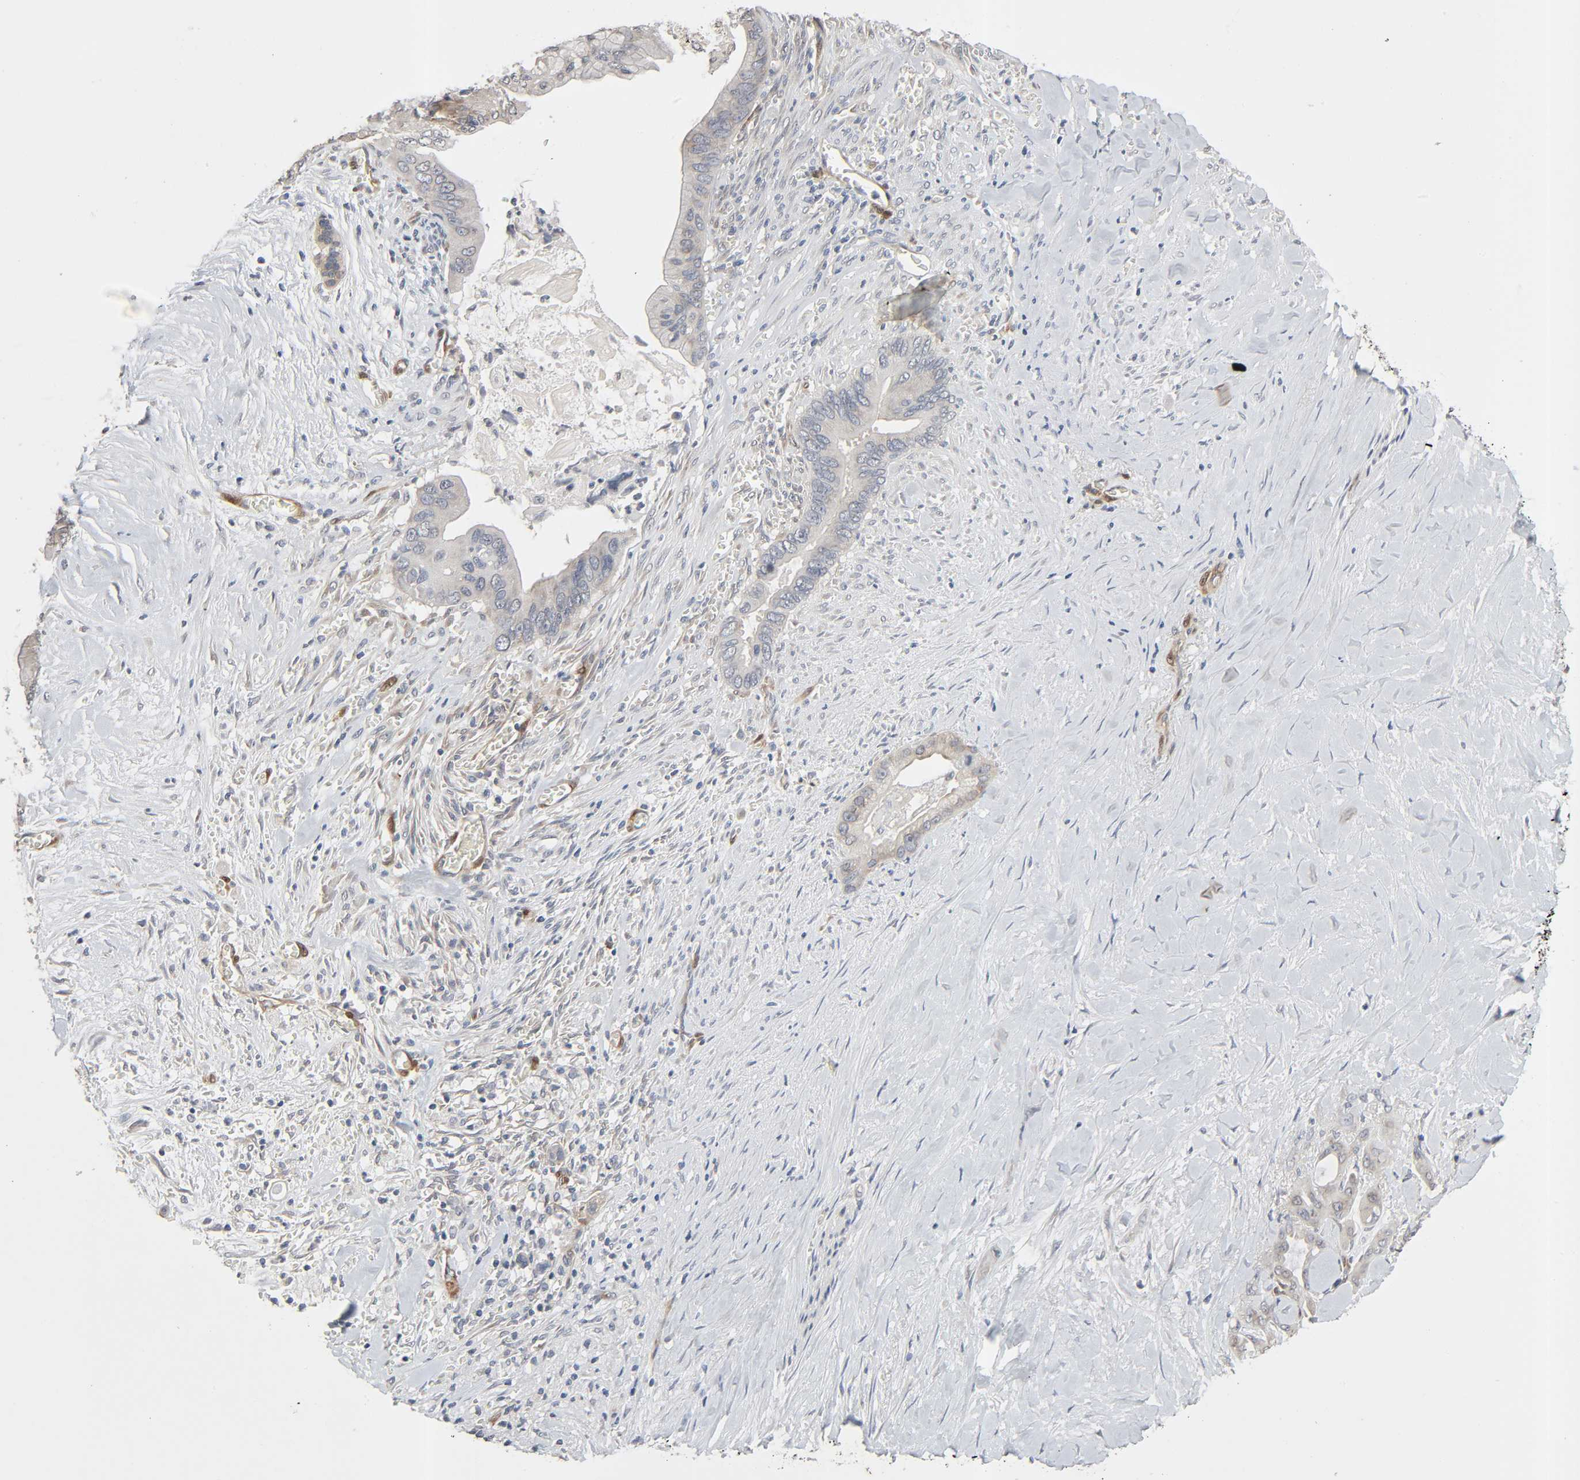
{"staining": {"intensity": "weak", "quantity": ">75%", "location": "cytoplasmic/membranous"}, "tissue": "pancreatic cancer", "cell_type": "Tumor cells", "image_type": "cancer", "snomed": [{"axis": "morphology", "description": "Adenocarcinoma, NOS"}, {"axis": "topography", "description": "Pancreas"}], "caption": "Immunohistochemistry of human pancreatic cancer shows low levels of weak cytoplasmic/membranous expression in approximately >75% of tumor cells. Ihc stains the protein in brown and the nuclei are stained blue.", "gene": "PTK2", "patient": {"sex": "male", "age": 59}}